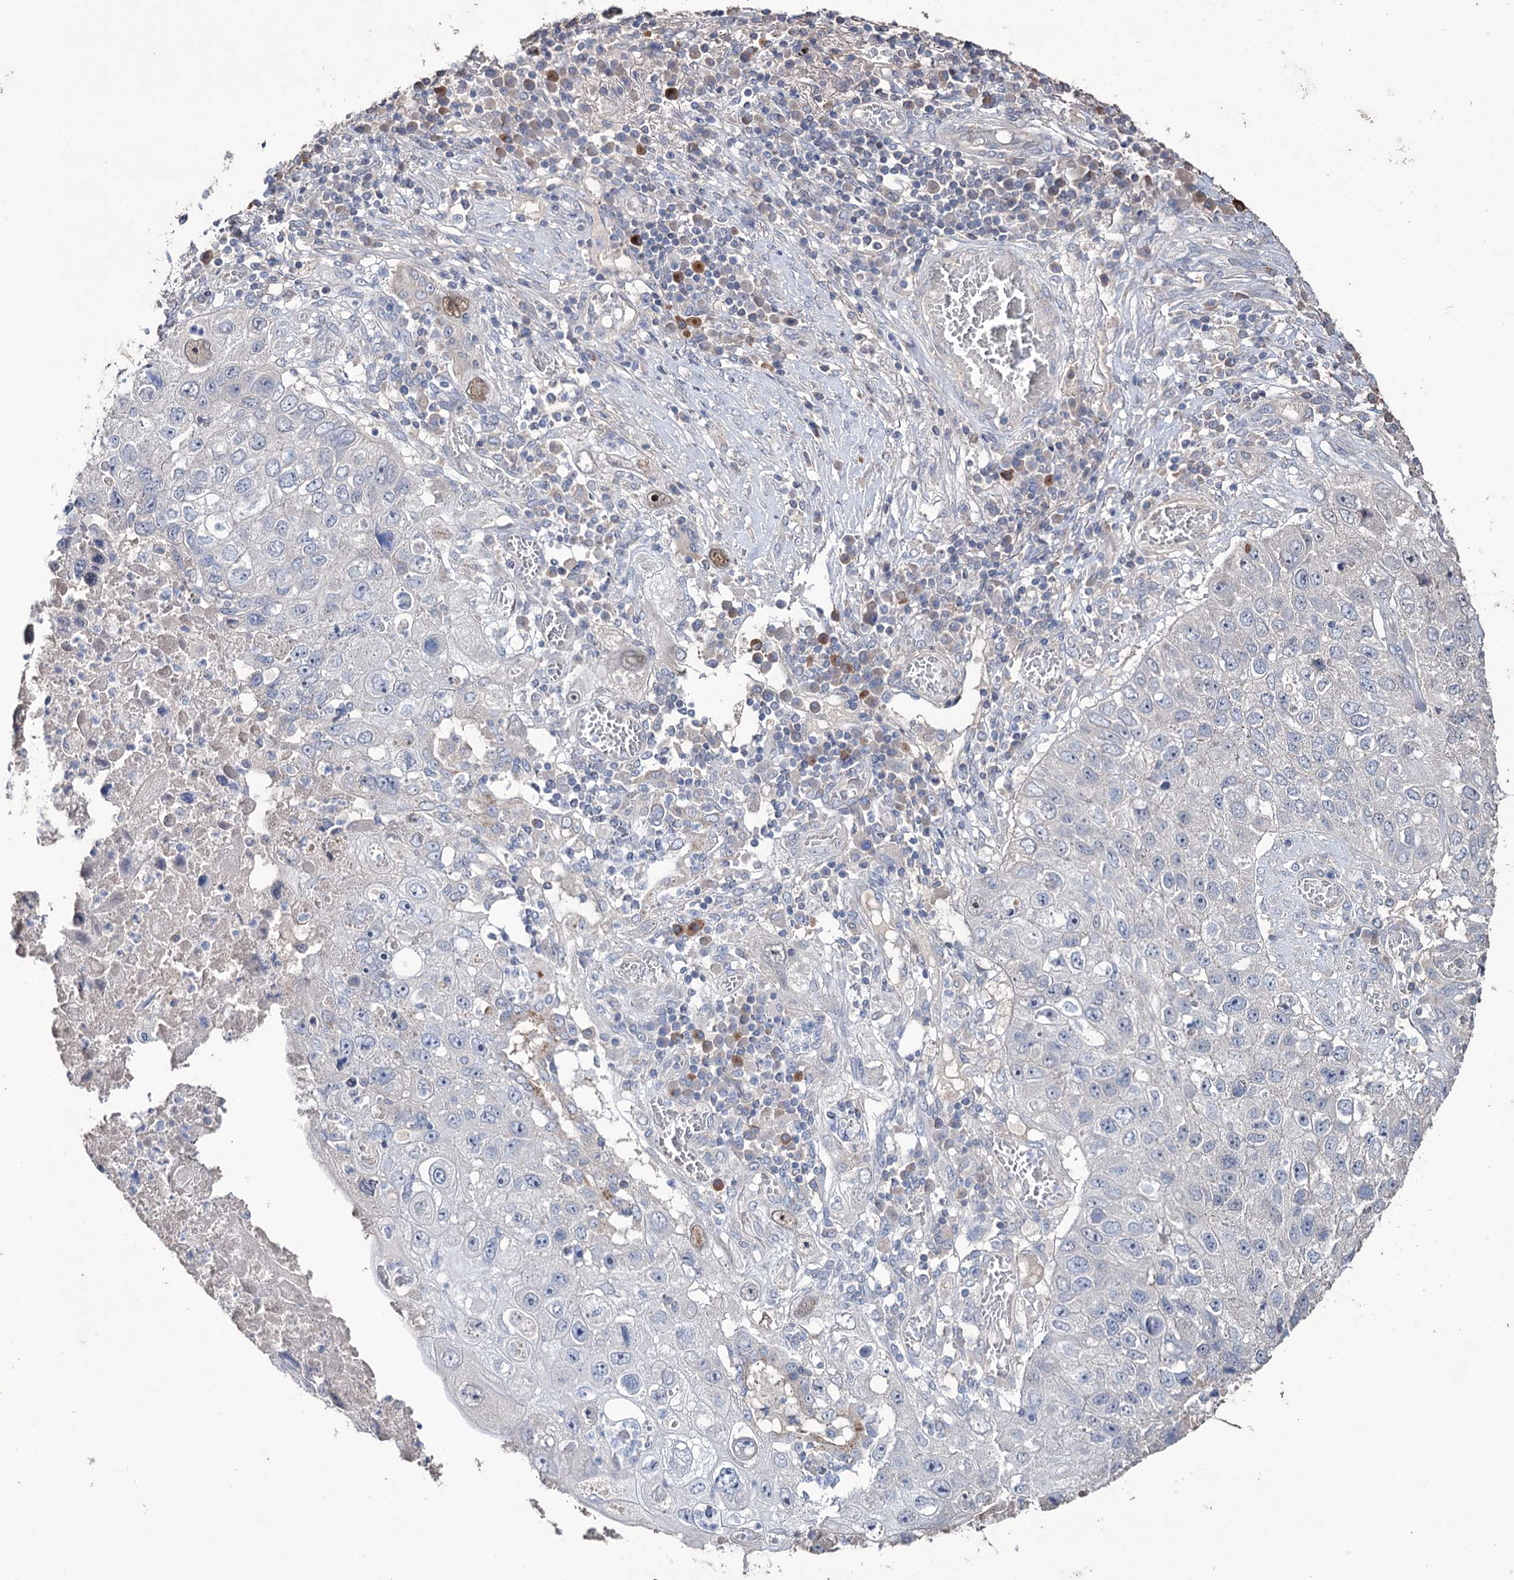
{"staining": {"intensity": "negative", "quantity": "none", "location": "none"}, "tissue": "lung cancer", "cell_type": "Tumor cells", "image_type": "cancer", "snomed": [{"axis": "morphology", "description": "Squamous cell carcinoma, NOS"}, {"axis": "topography", "description": "Lung"}], "caption": "Human lung cancer (squamous cell carcinoma) stained for a protein using immunohistochemistry shows no expression in tumor cells.", "gene": "EPB41L5", "patient": {"sex": "male", "age": 61}}